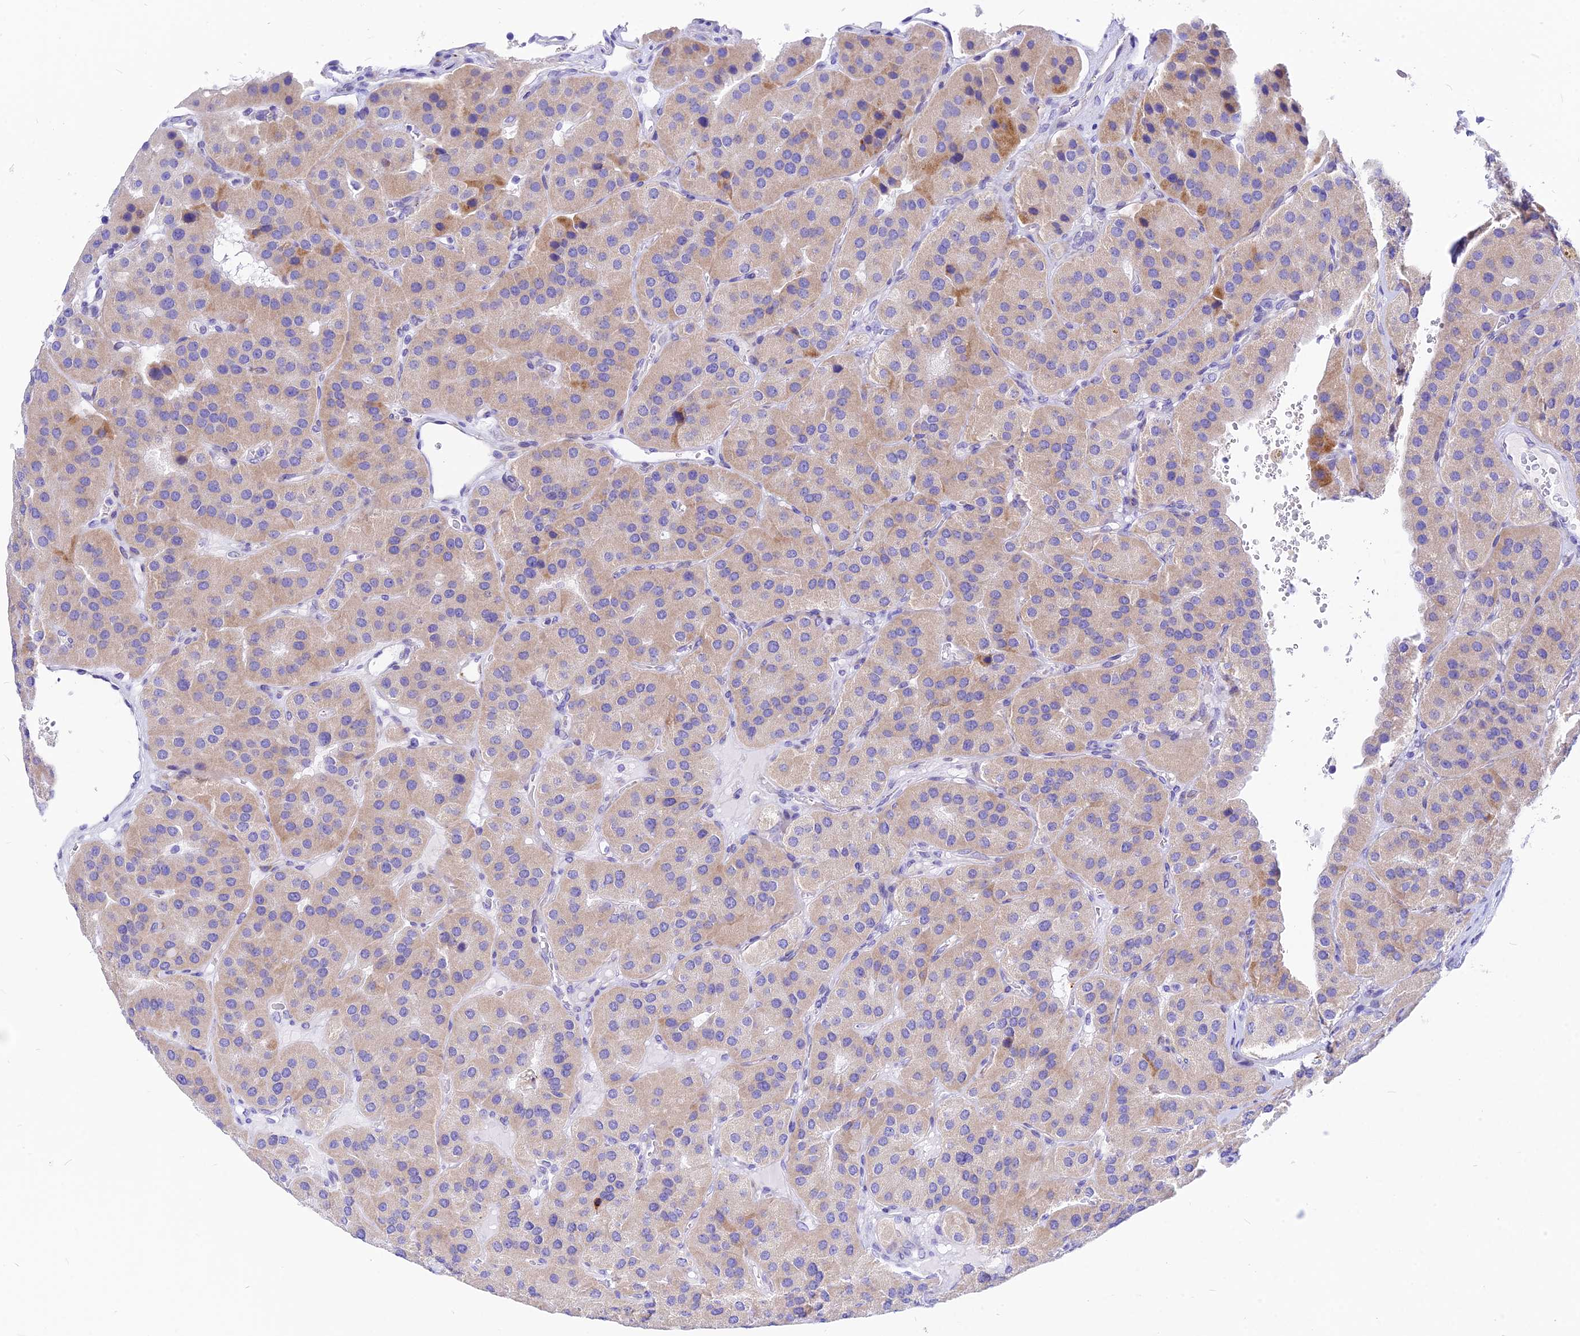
{"staining": {"intensity": "weak", "quantity": "<25%", "location": "cytoplasmic/membranous"}, "tissue": "parathyroid gland", "cell_type": "Glandular cells", "image_type": "normal", "snomed": [{"axis": "morphology", "description": "Normal tissue, NOS"}, {"axis": "morphology", "description": "Adenoma, NOS"}, {"axis": "topography", "description": "Parathyroid gland"}], "caption": "Immunohistochemistry (IHC) image of normal parathyroid gland stained for a protein (brown), which exhibits no positivity in glandular cells.", "gene": "CNOT6", "patient": {"sex": "female", "age": 86}}